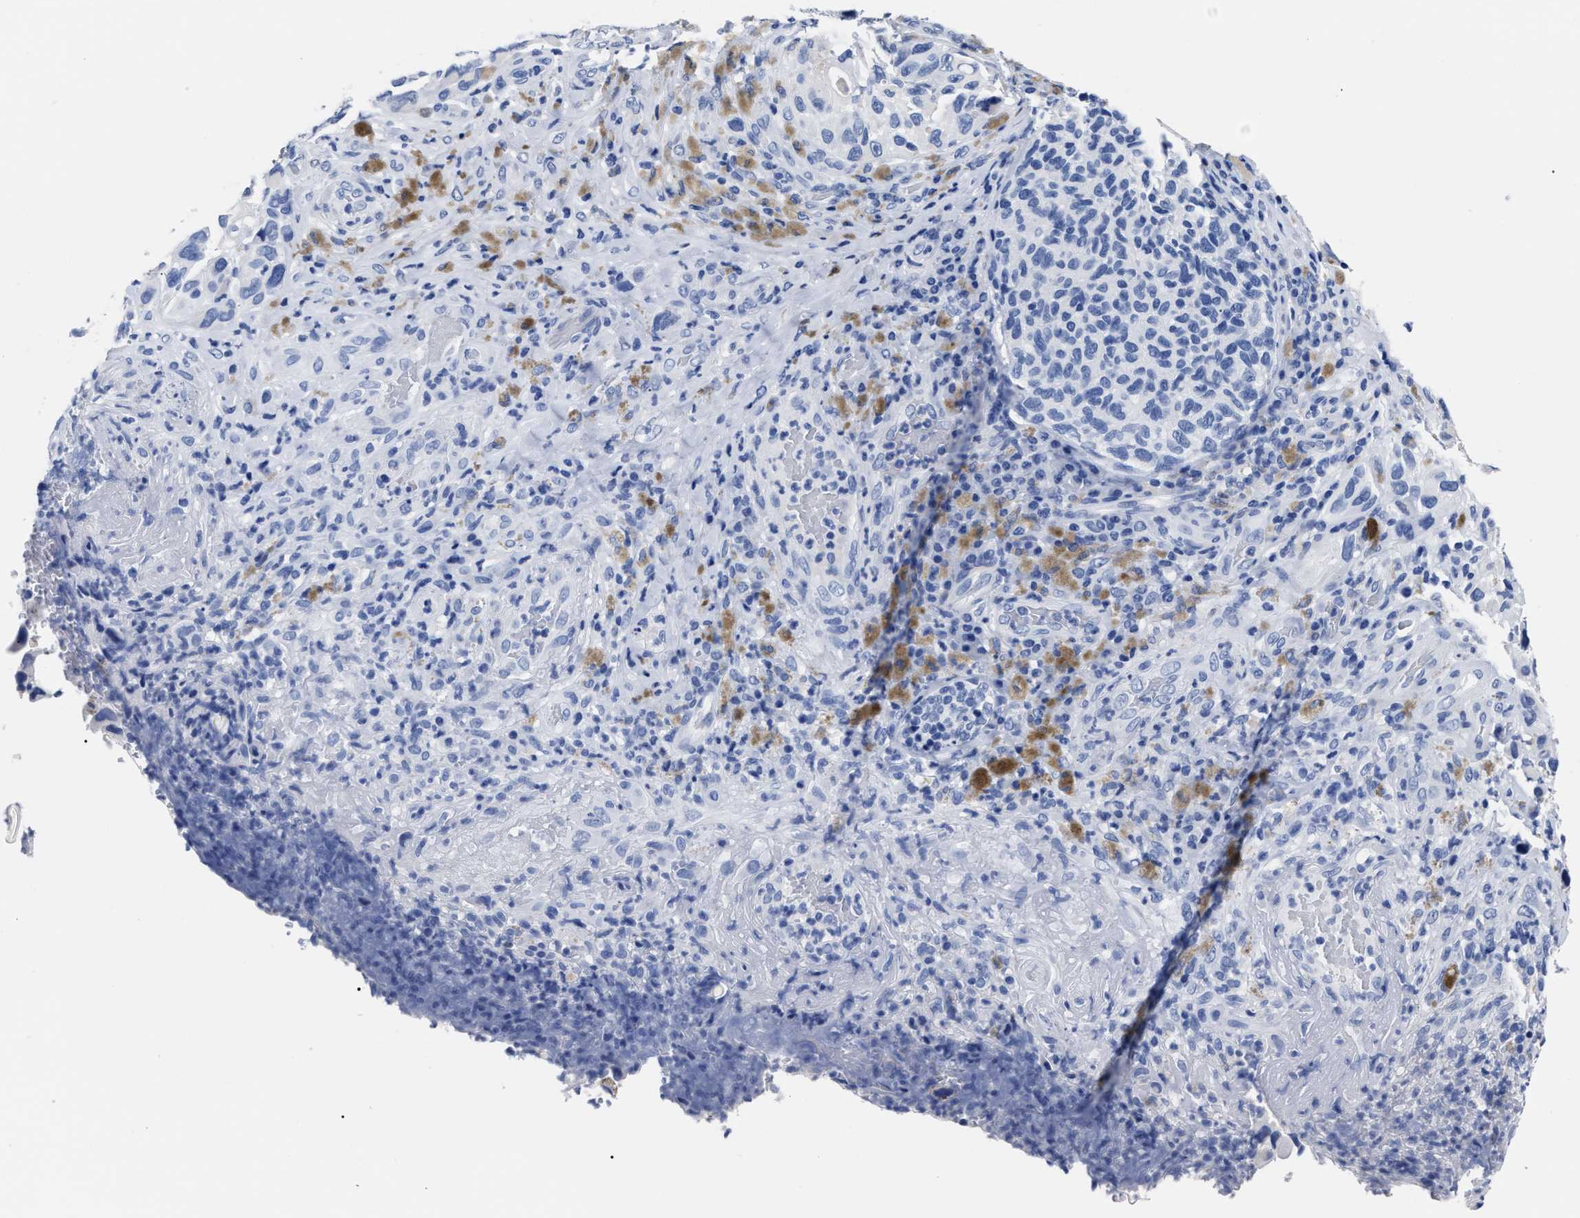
{"staining": {"intensity": "negative", "quantity": "none", "location": "none"}, "tissue": "melanoma", "cell_type": "Tumor cells", "image_type": "cancer", "snomed": [{"axis": "morphology", "description": "Malignant melanoma, NOS"}, {"axis": "topography", "description": "Skin"}], "caption": "There is no significant staining in tumor cells of malignant melanoma. (DAB IHC, high magnification).", "gene": "ALPG", "patient": {"sex": "female", "age": 73}}